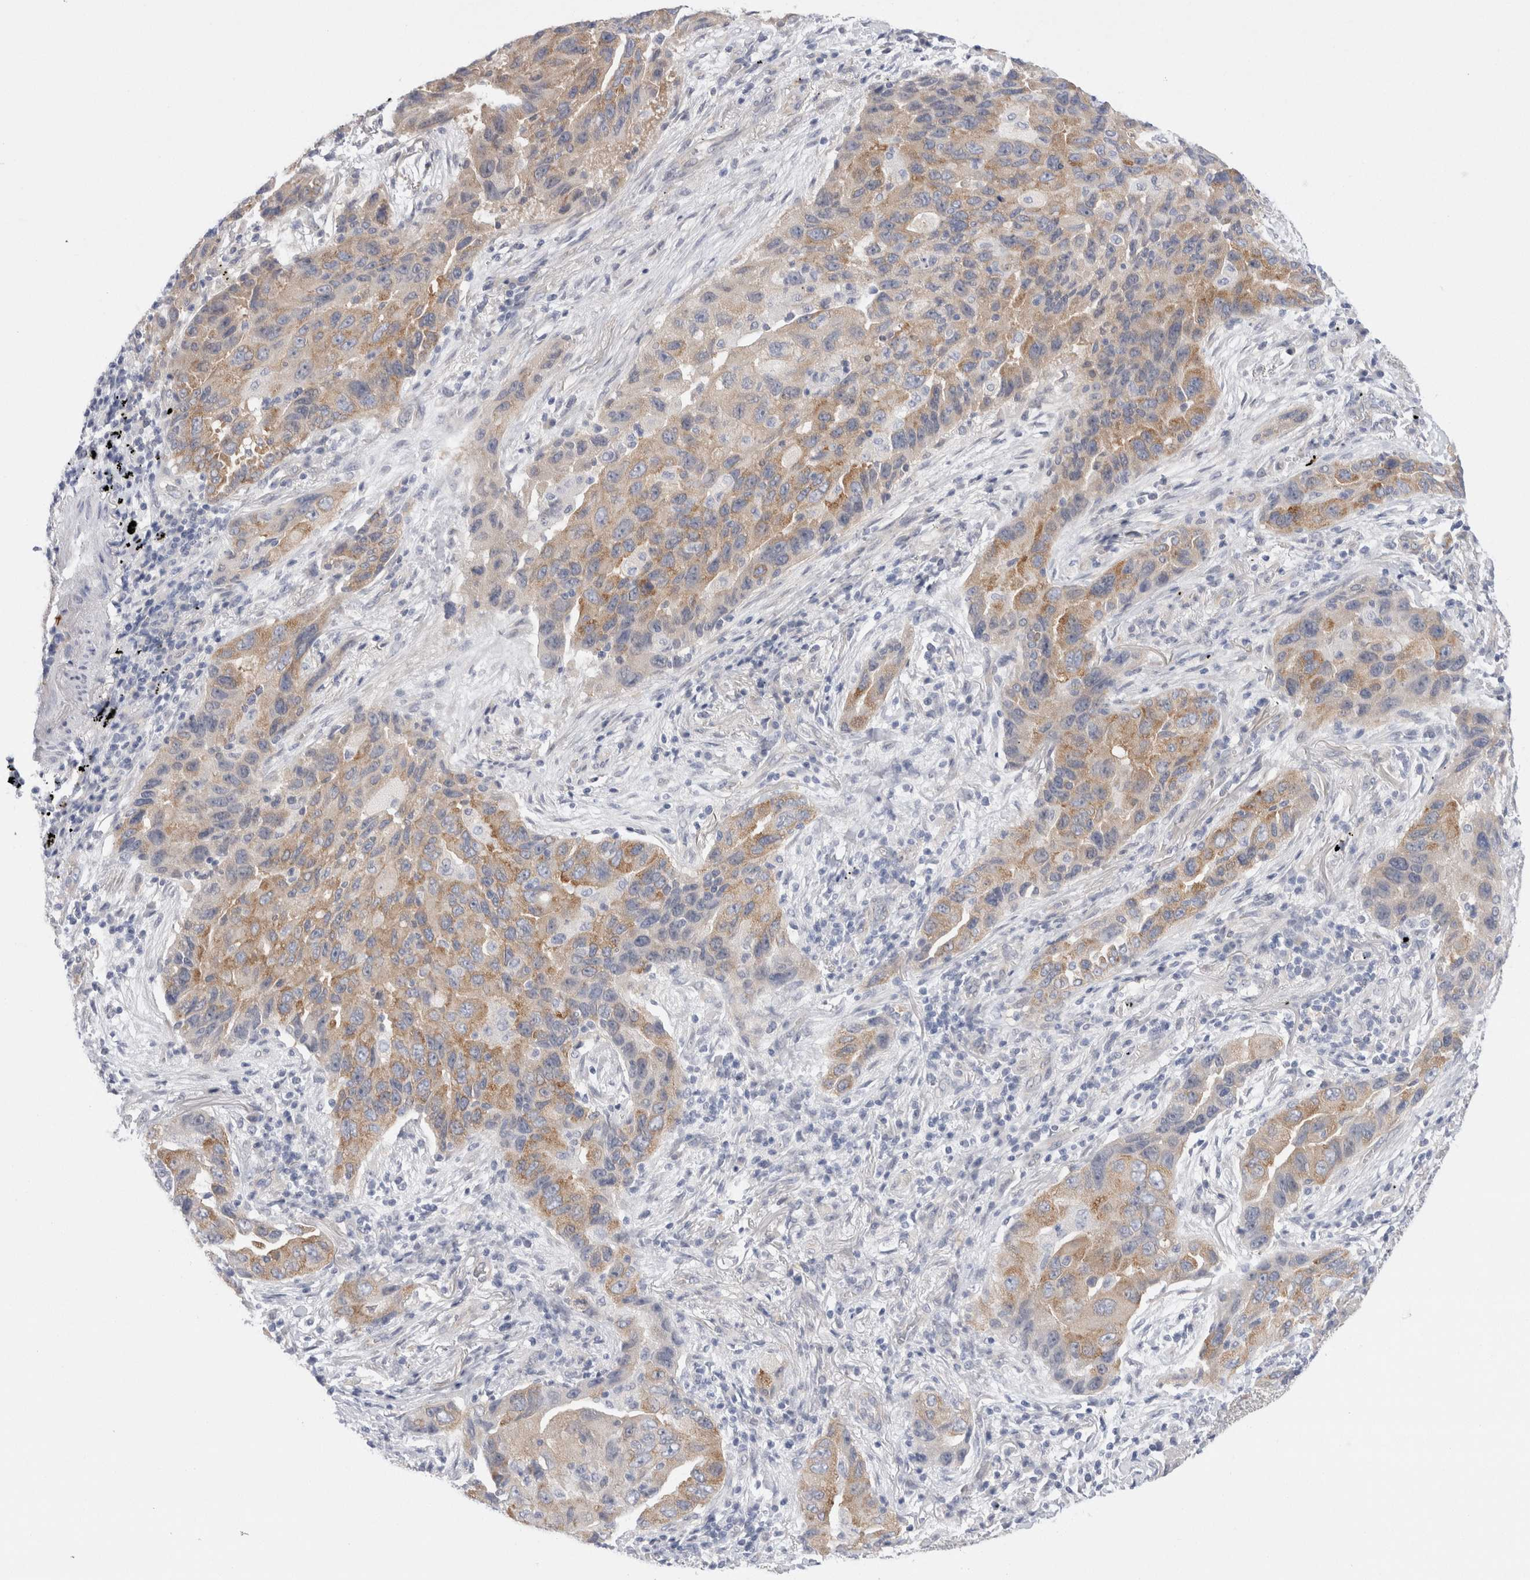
{"staining": {"intensity": "moderate", "quantity": "25%-75%", "location": "cytoplasmic/membranous"}, "tissue": "lung cancer", "cell_type": "Tumor cells", "image_type": "cancer", "snomed": [{"axis": "morphology", "description": "Adenocarcinoma, NOS"}, {"axis": "topography", "description": "Lung"}], "caption": "Human lung cancer stained with a protein marker displays moderate staining in tumor cells.", "gene": "WIPF2", "patient": {"sex": "female", "age": 65}}